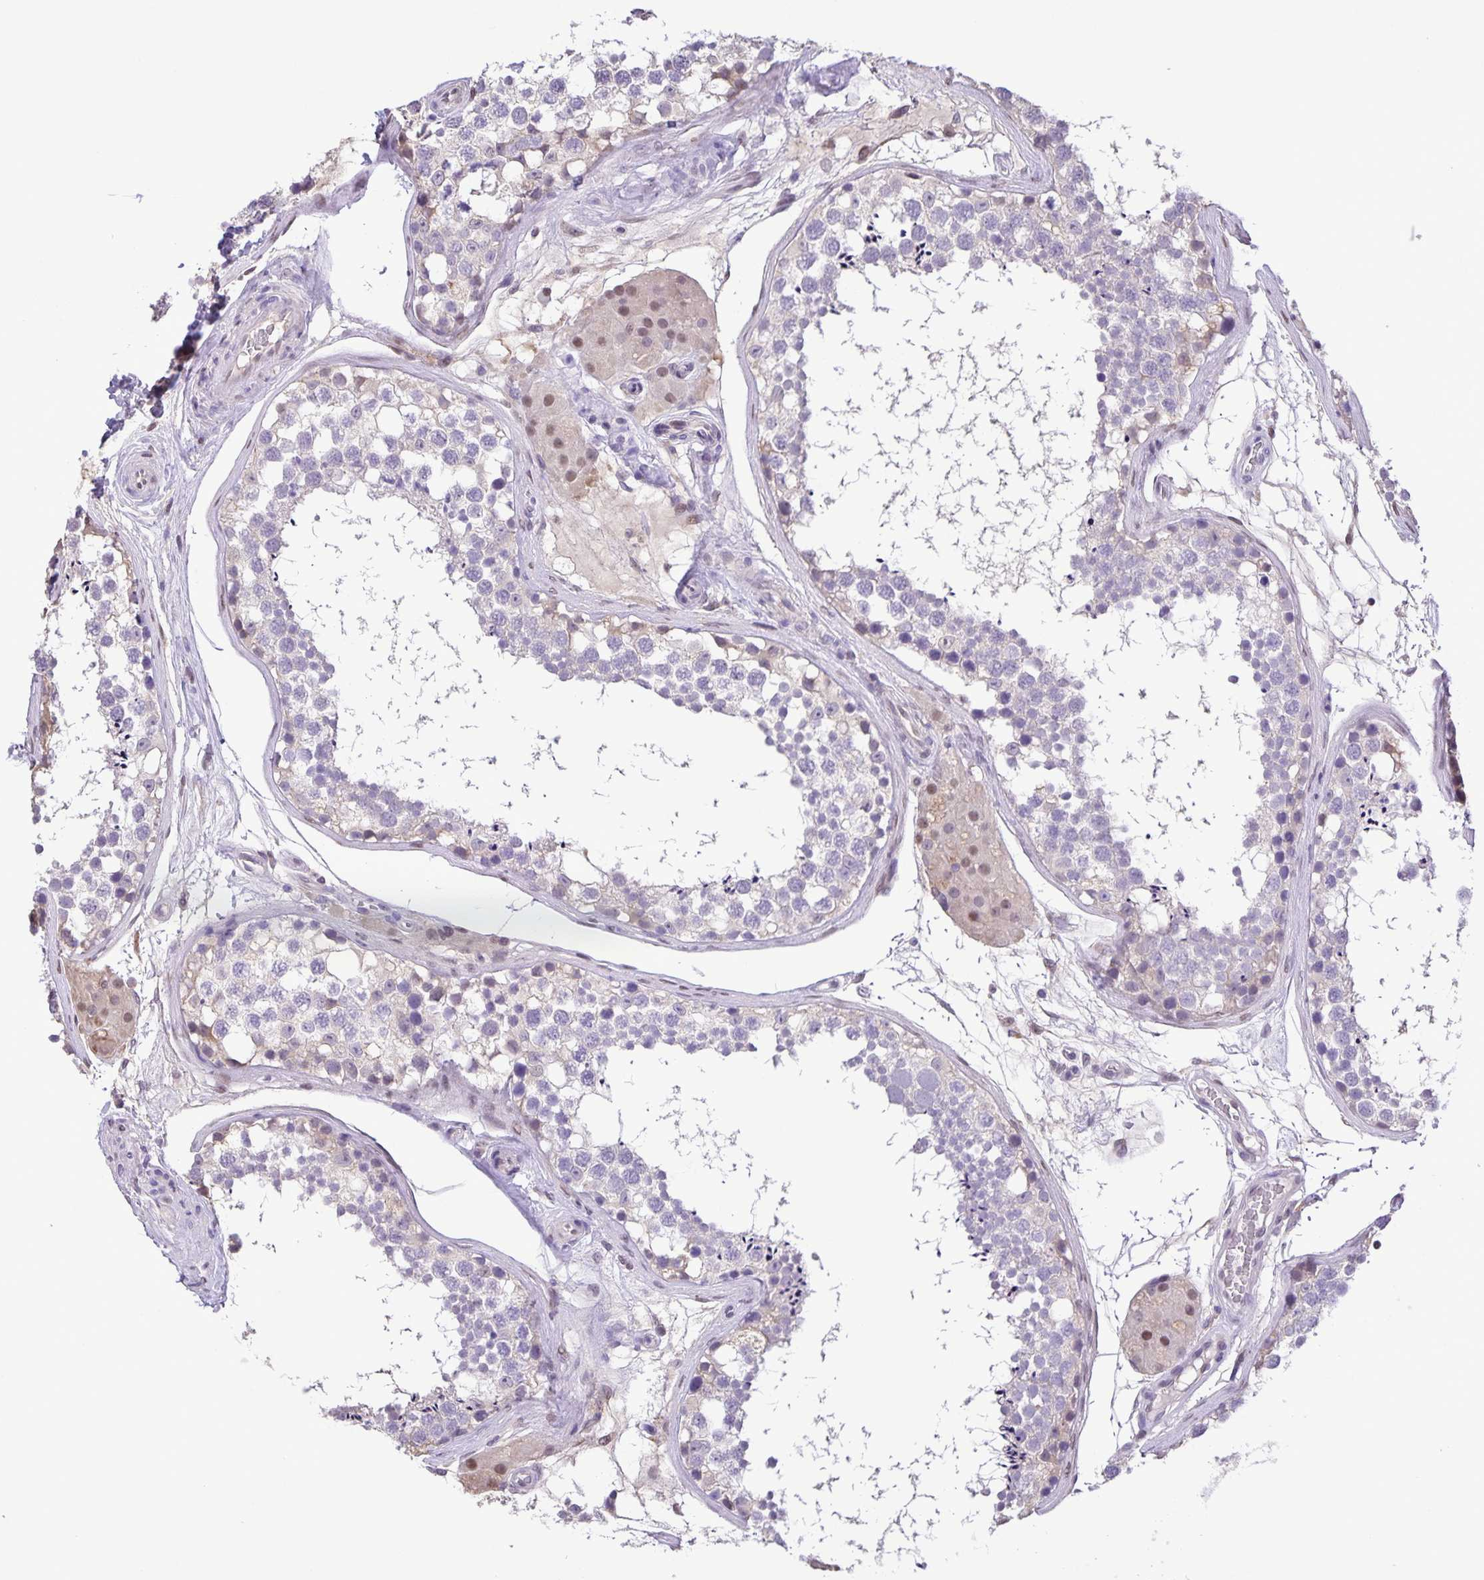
{"staining": {"intensity": "negative", "quantity": "none", "location": "none"}, "tissue": "testis", "cell_type": "Cells in seminiferous ducts", "image_type": "normal", "snomed": [{"axis": "morphology", "description": "Normal tissue, NOS"}, {"axis": "morphology", "description": "Seminoma, NOS"}, {"axis": "topography", "description": "Testis"}], "caption": "Image shows no protein staining in cells in seminiferous ducts of unremarkable testis.", "gene": "ONECUT2", "patient": {"sex": "male", "age": 65}}